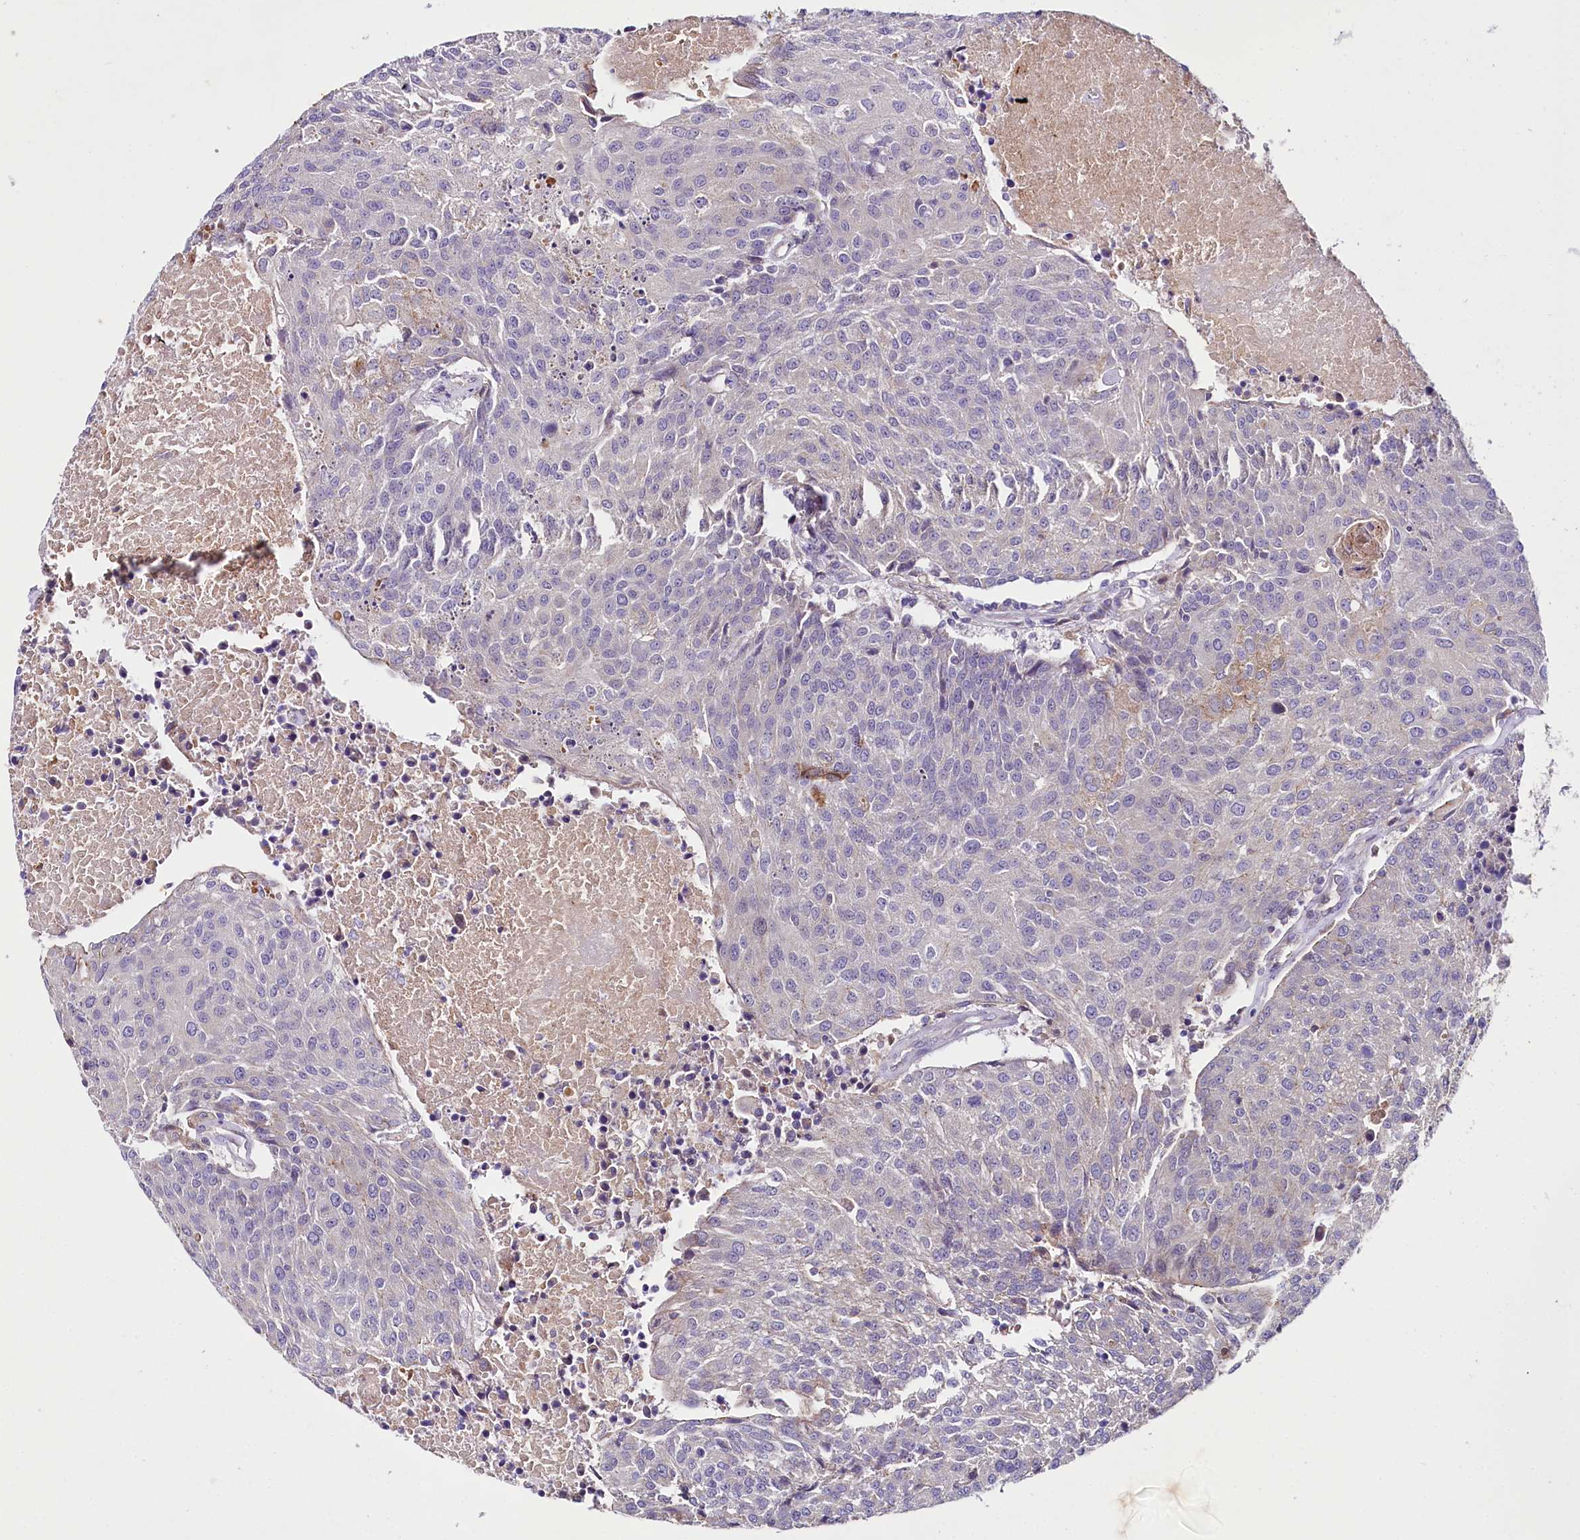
{"staining": {"intensity": "negative", "quantity": "none", "location": "none"}, "tissue": "urothelial cancer", "cell_type": "Tumor cells", "image_type": "cancer", "snomed": [{"axis": "morphology", "description": "Urothelial carcinoma, High grade"}, {"axis": "topography", "description": "Urinary bladder"}], "caption": "A high-resolution photomicrograph shows immunohistochemistry staining of urothelial cancer, which reveals no significant staining in tumor cells.", "gene": "SACM1L", "patient": {"sex": "female", "age": 85}}